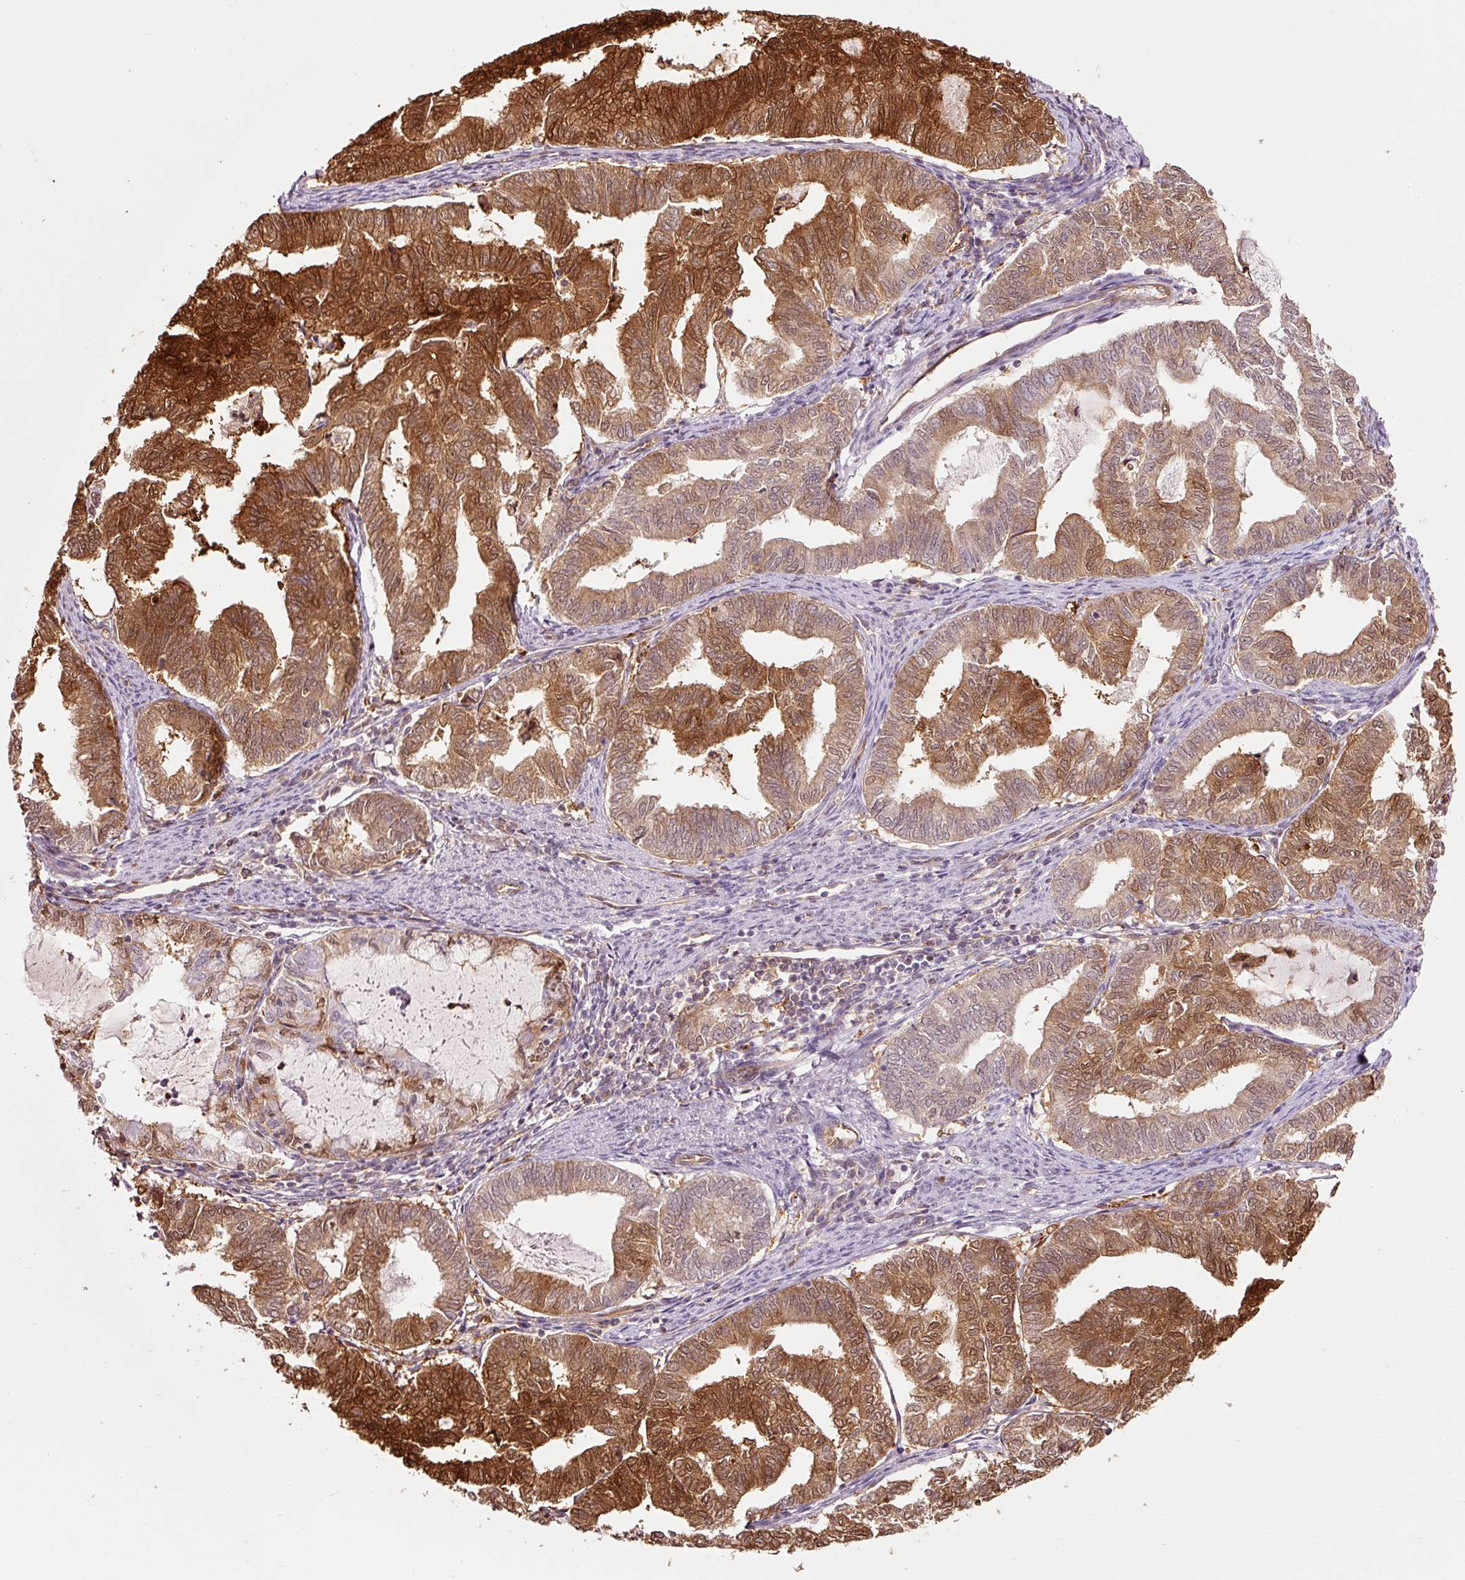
{"staining": {"intensity": "strong", "quantity": "25%-75%", "location": "cytoplasmic/membranous,nuclear"}, "tissue": "endometrial cancer", "cell_type": "Tumor cells", "image_type": "cancer", "snomed": [{"axis": "morphology", "description": "Adenocarcinoma, NOS"}, {"axis": "topography", "description": "Endometrium"}], "caption": "This is an image of immunohistochemistry (IHC) staining of adenocarcinoma (endometrial), which shows strong expression in the cytoplasmic/membranous and nuclear of tumor cells.", "gene": "FBXL14", "patient": {"sex": "female", "age": 79}}